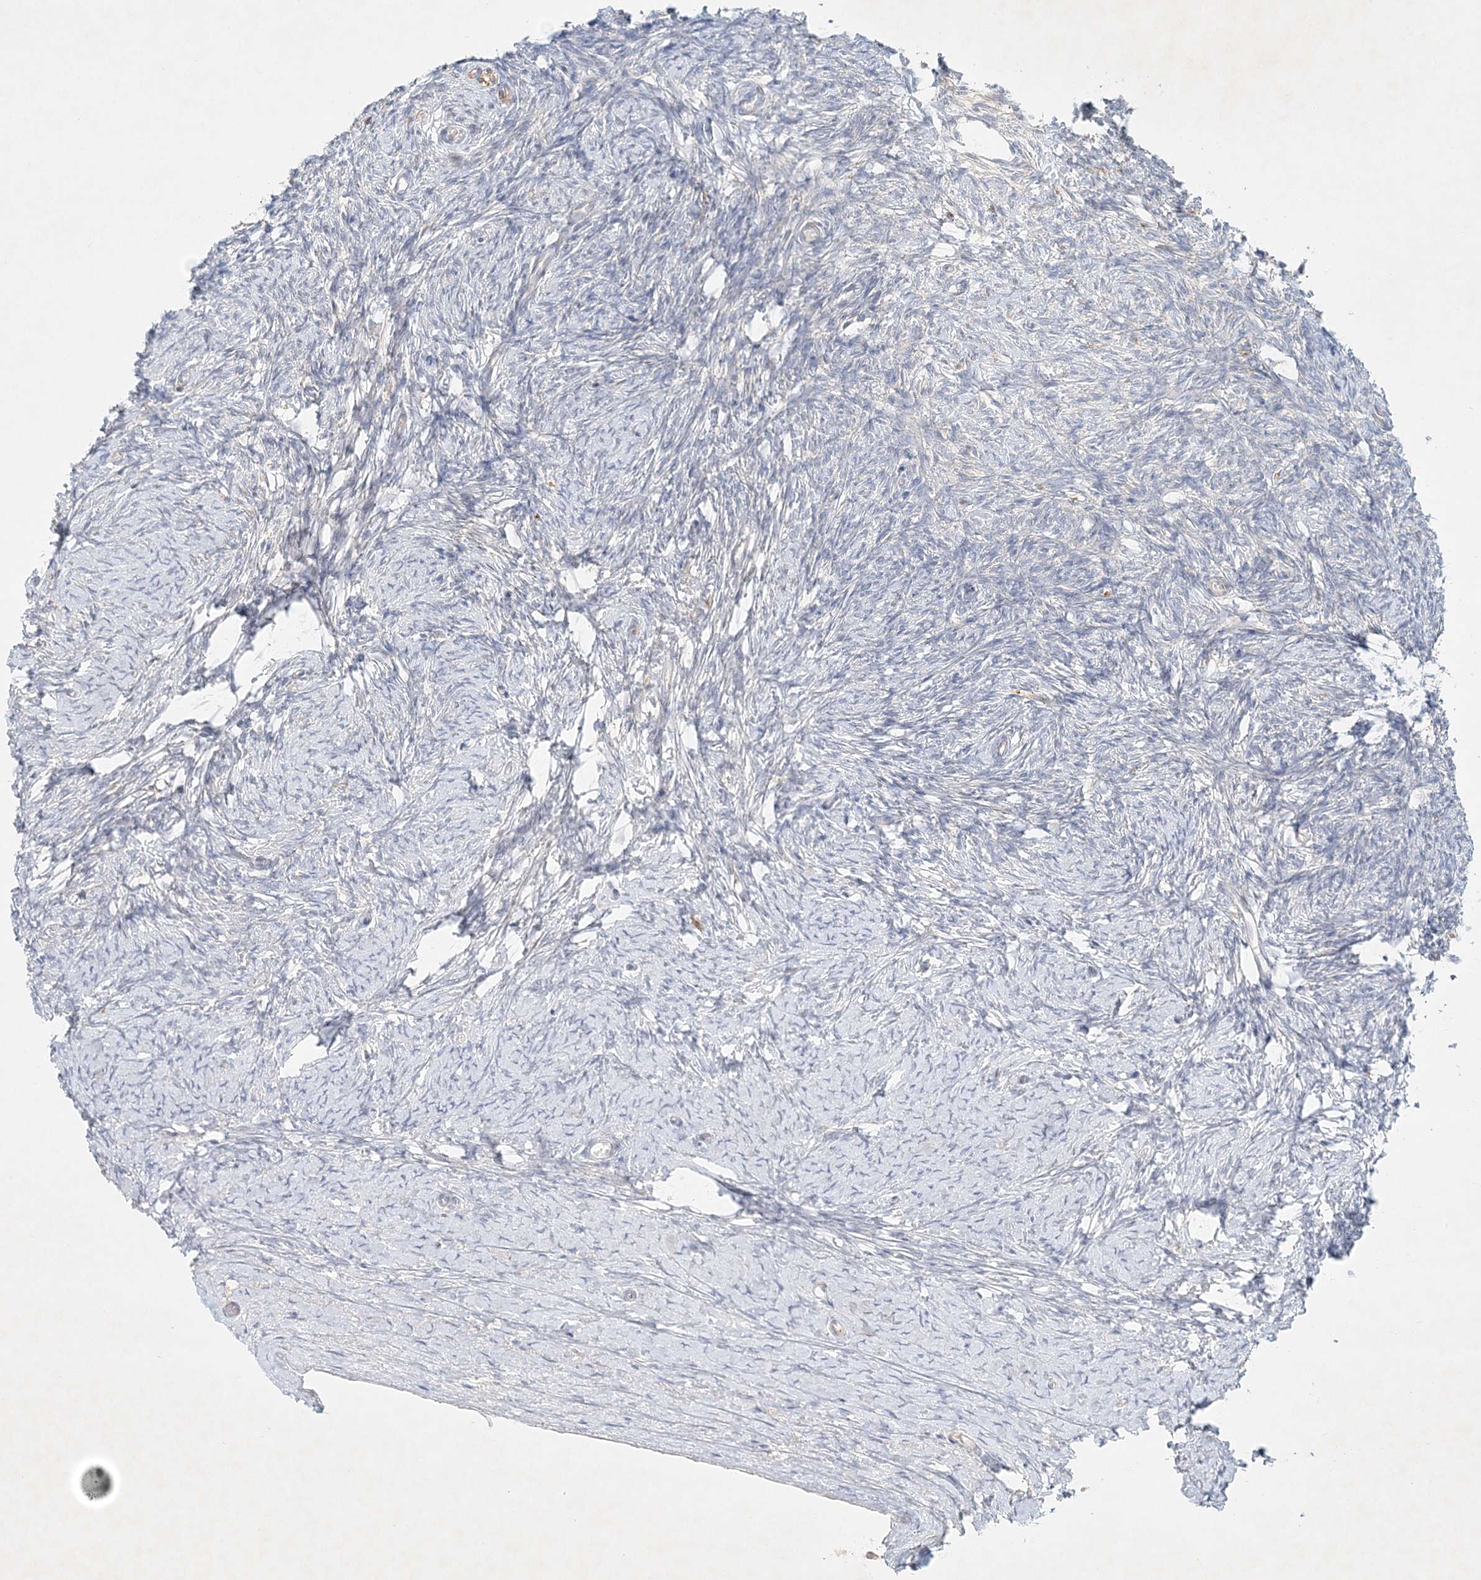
{"staining": {"intensity": "negative", "quantity": "none", "location": "none"}, "tissue": "ovary", "cell_type": "Ovarian stroma cells", "image_type": "normal", "snomed": [{"axis": "morphology", "description": "Normal tissue, NOS"}, {"axis": "morphology", "description": "Developmental malformation"}, {"axis": "topography", "description": "Ovary"}], "caption": "There is no significant staining in ovarian stroma cells of ovary. Brightfield microscopy of immunohistochemistry (IHC) stained with DAB (3,3'-diaminobenzidine) (brown) and hematoxylin (blue), captured at high magnification.", "gene": "STK11IP", "patient": {"sex": "female", "age": 39}}